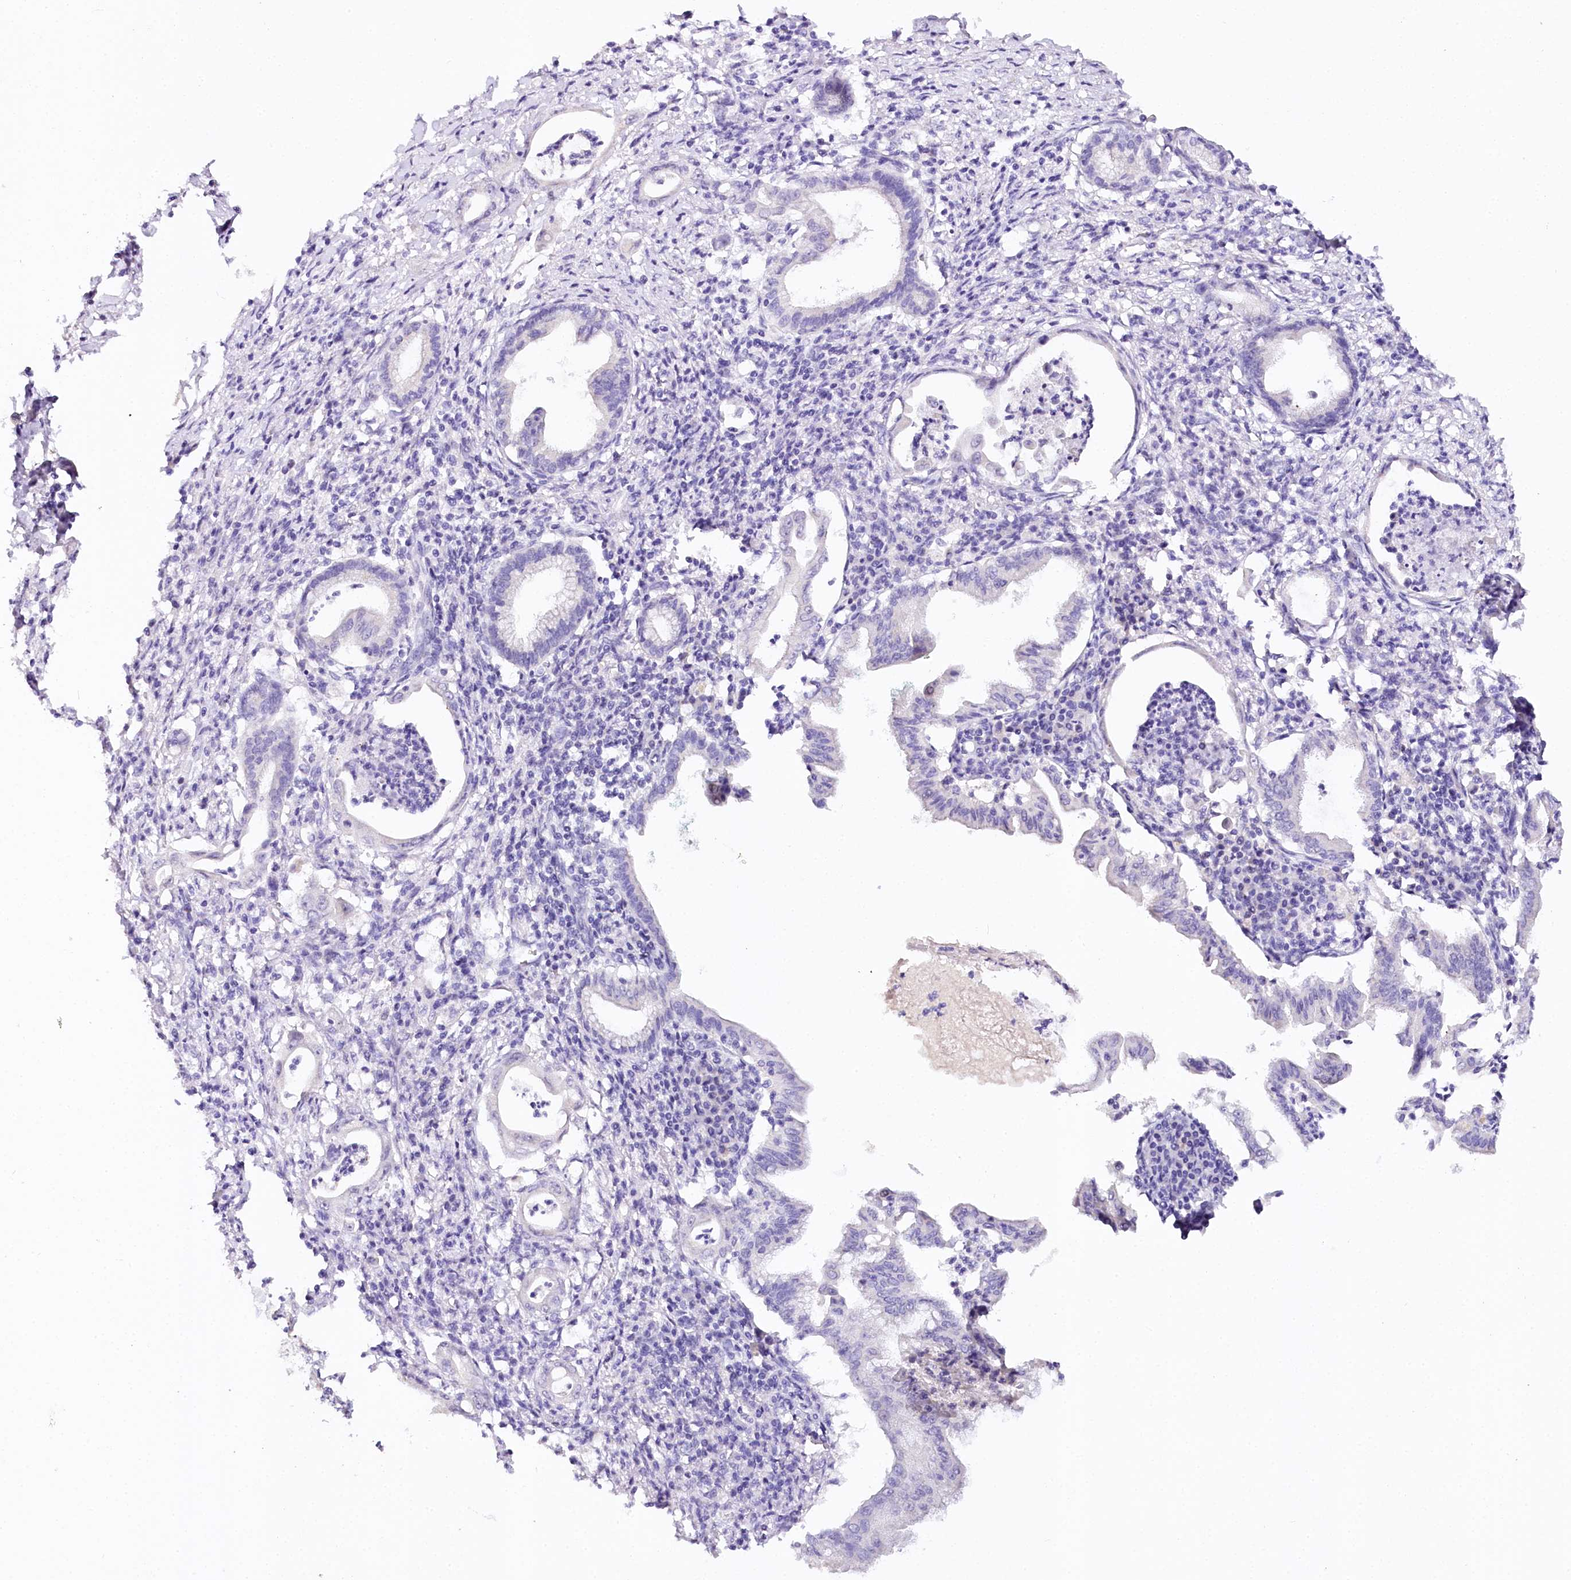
{"staining": {"intensity": "negative", "quantity": "none", "location": "none"}, "tissue": "pancreatic cancer", "cell_type": "Tumor cells", "image_type": "cancer", "snomed": [{"axis": "morphology", "description": "Adenocarcinoma, NOS"}, {"axis": "topography", "description": "Pancreas"}], "caption": "A photomicrograph of human pancreatic adenocarcinoma is negative for staining in tumor cells.", "gene": "TP53", "patient": {"sex": "female", "age": 55}}